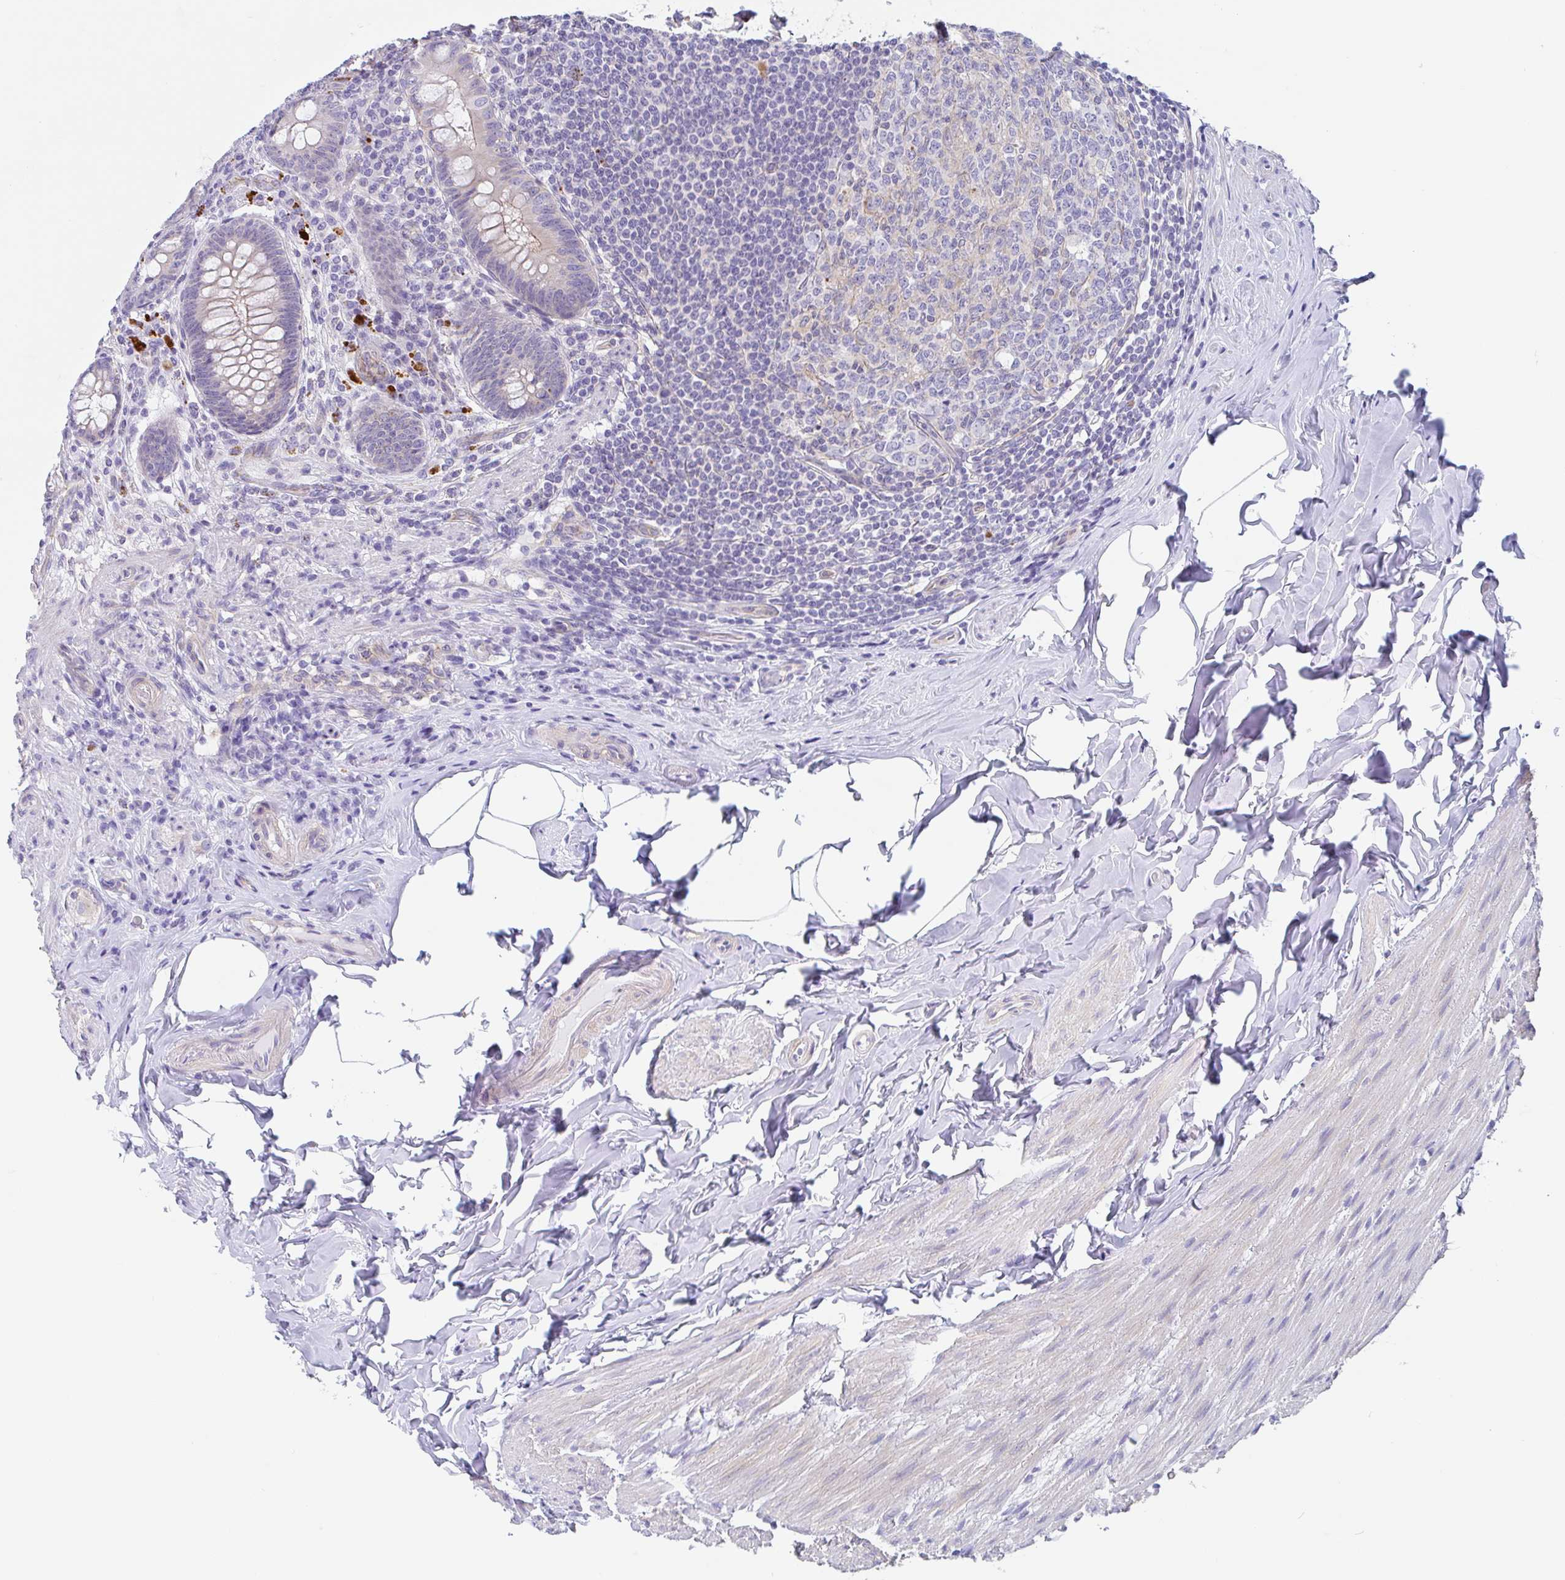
{"staining": {"intensity": "moderate", "quantity": "<25%", "location": "cytoplasmic/membranous"}, "tissue": "appendix", "cell_type": "Glandular cells", "image_type": "normal", "snomed": [{"axis": "morphology", "description": "Normal tissue, NOS"}, {"axis": "topography", "description": "Appendix"}], "caption": "About <25% of glandular cells in benign appendix exhibit moderate cytoplasmic/membranous protein positivity as visualized by brown immunohistochemical staining.", "gene": "LENG9", "patient": {"sex": "male", "age": 71}}